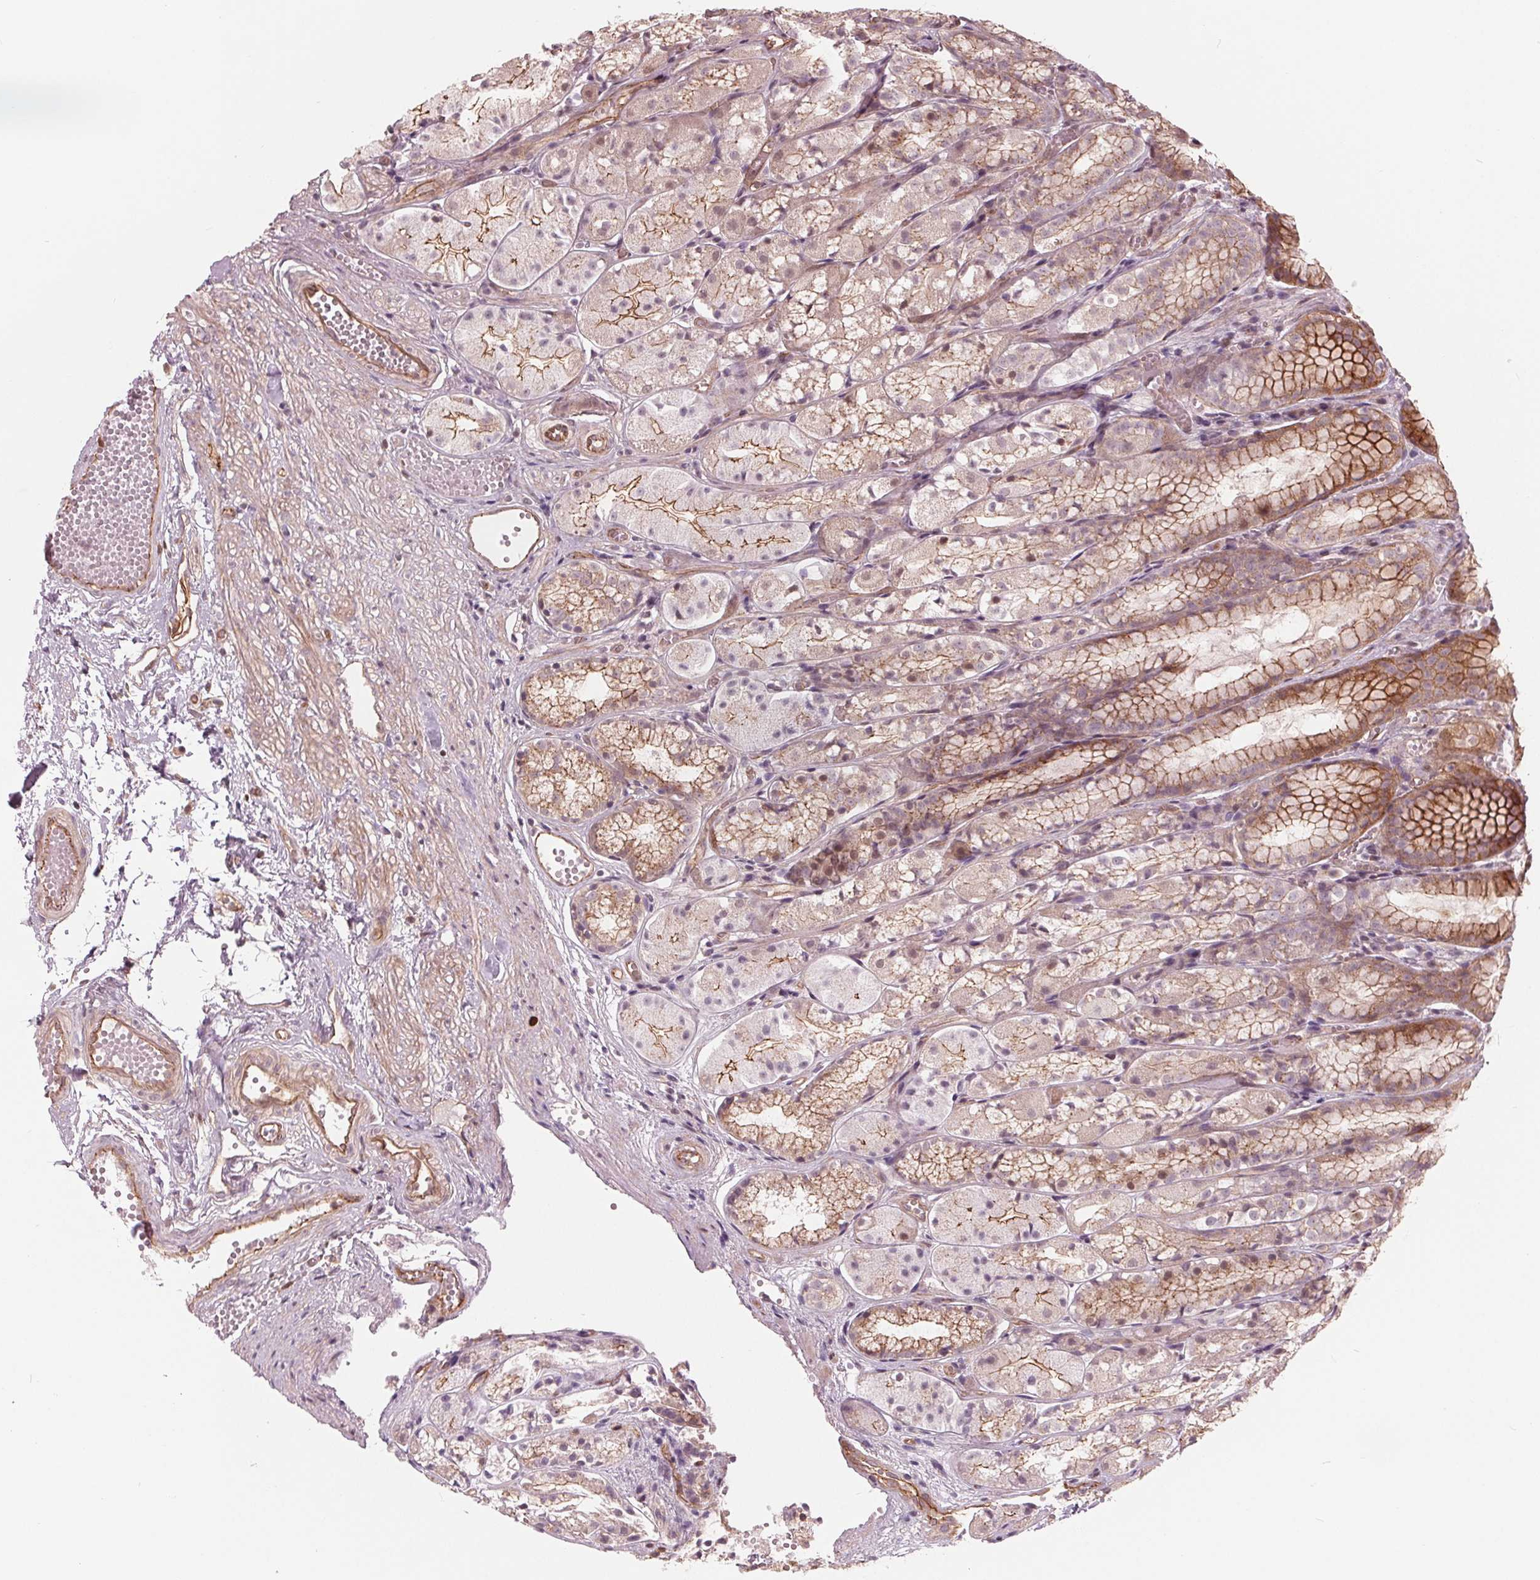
{"staining": {"intensity": "moderate", "quantity": "25%-75%", "location": "cytoplasmic/membranous"}, "tissue": "stomach", "cell_type": "Glandular cells", "image_type": "normal", "snomed": [{"axis": "morphology", "description": "Normal tissue, NOS"}, {"axis": "topography", "description": "Stomach"}], "caption": "An IHC photomicrograph of unremarkable tissue is shown. Protein staining in brown shows moderate cytoplasmic/membranous positivity in stomach within glandular cells. The staining is performed using DAB (3,3'-diaminobenzidine) brown chromogen to label protein expression. The nuclei are counter-stained blue using hematoxylin.", "gene": "TXNIP", "patient": {"sex": "male", "age": 70}}